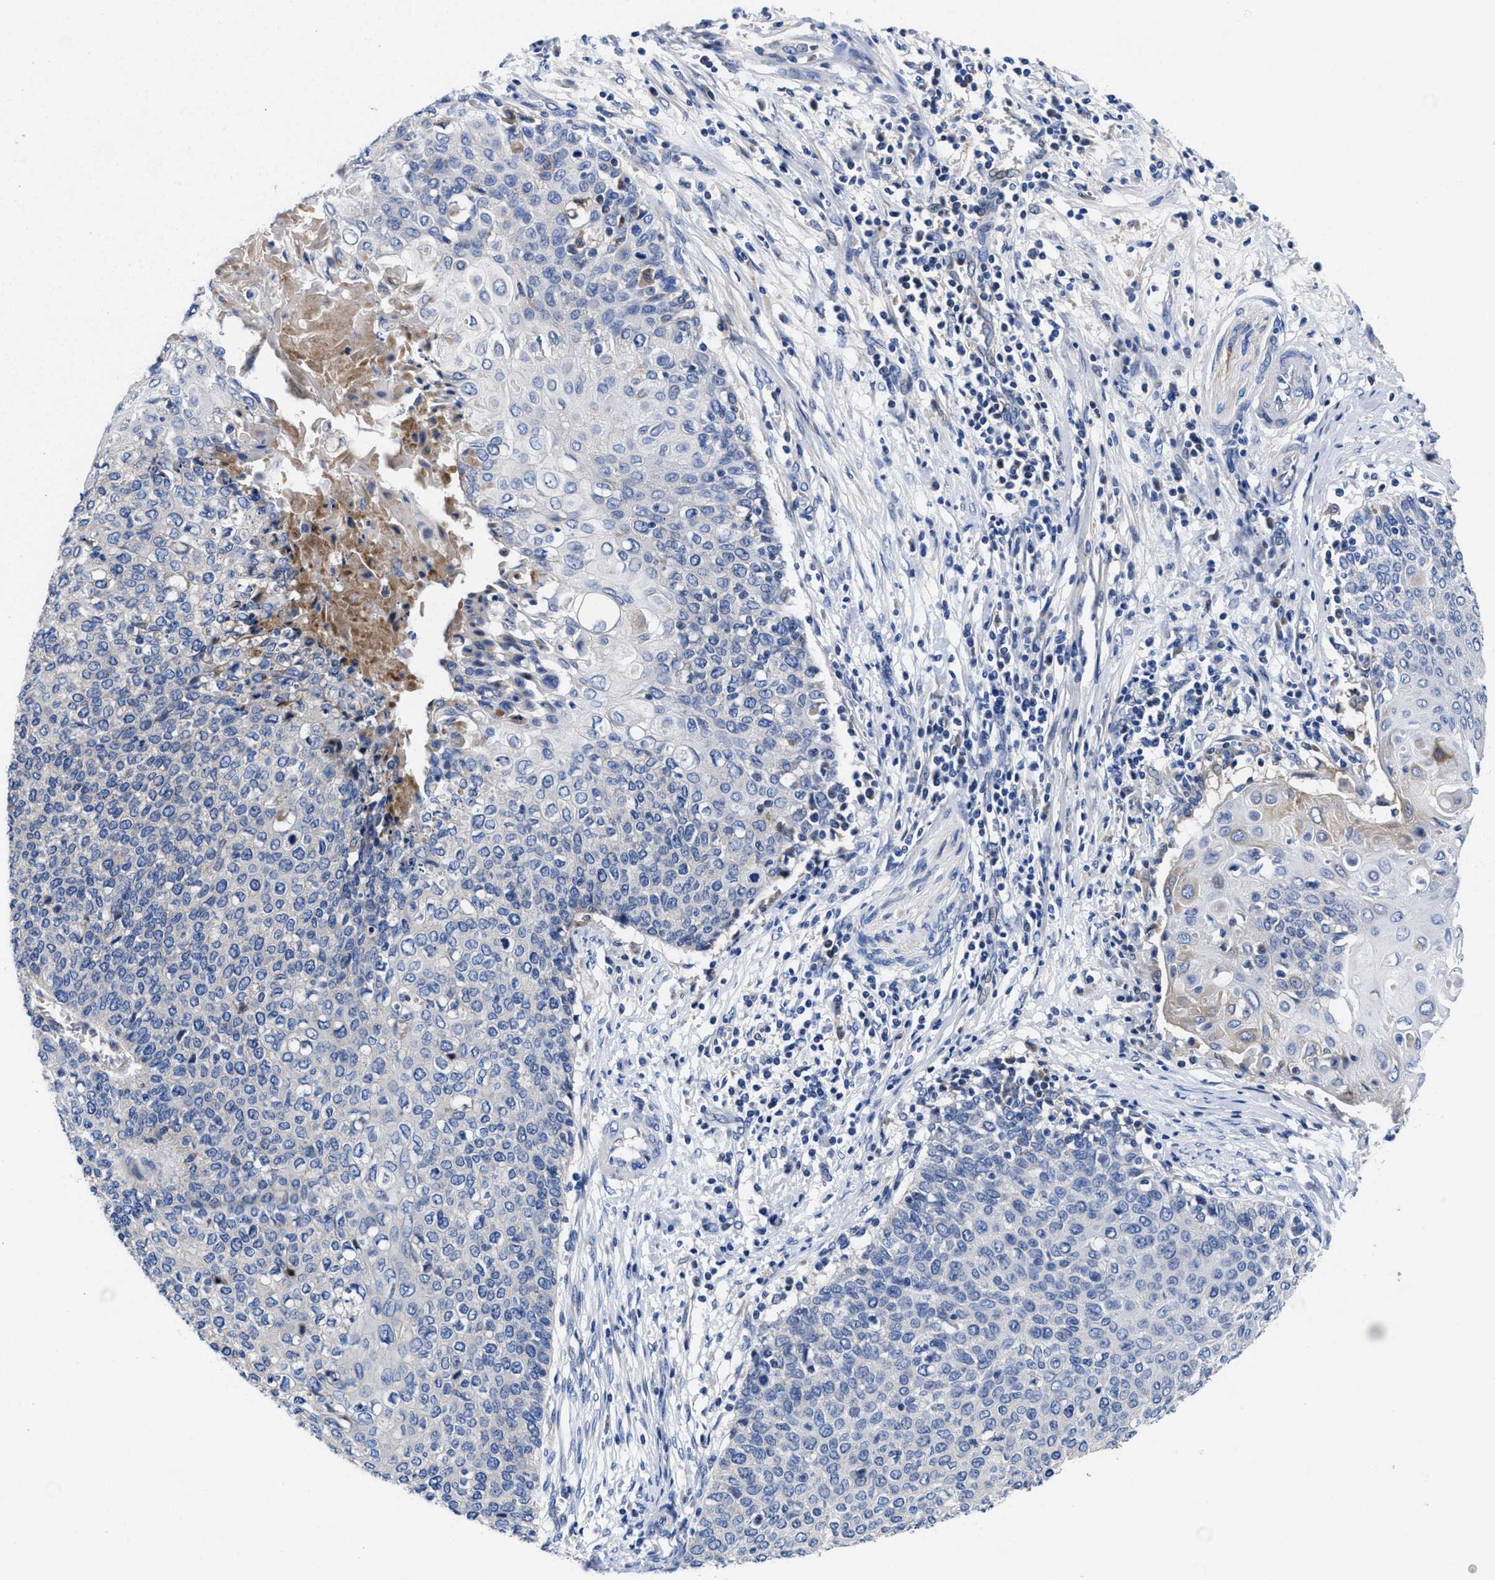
{"staining": {"intensity": "negative", "quantity": "none", "location": "none"}, "tissue": "cervical cancer", "cell_type": "Tumor cells", "image_type": "cancer", "snomed": [{"axis": "morphology", "description": "Squamous cell carcinoma, NOS"}, {"axis": "topography", "description": "Cervix"}], "caption": "IHC image of neoplastic tissue: cervical cancer stained with DAB (3,3'-diaminobenzidine) demonstrates no significant protein expression in tumor cells.", "gene": "DHRS13", "patient": {"sex": "female", "age": 39}}